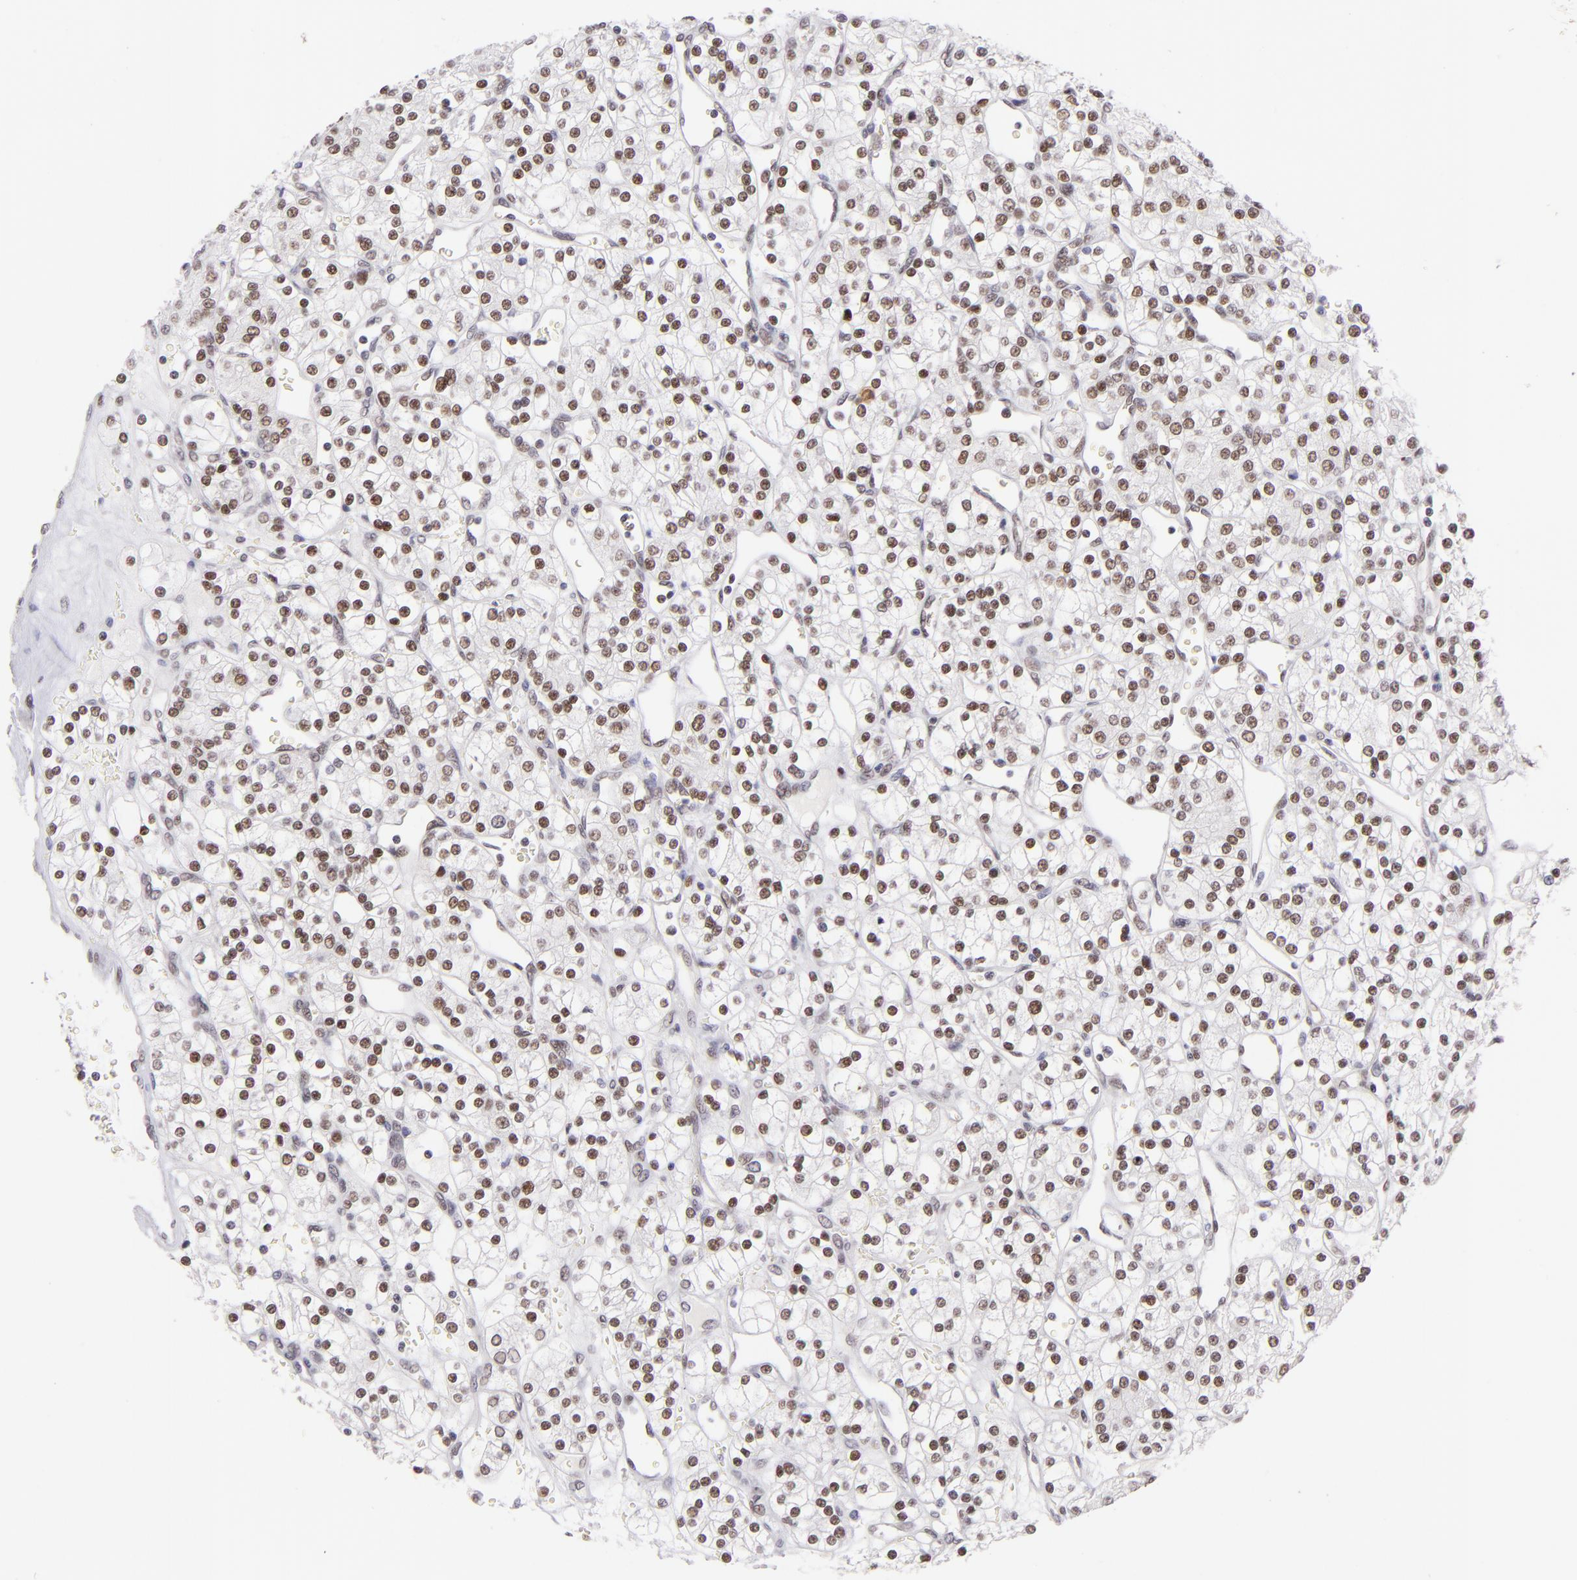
{"staining": {"intensity": "moderate", "quantity": ">75%", "location": "nuclear"}, "tissue": "renal cancer", "cell_type": "Tumor cells", "image_type": "cancer", "snomed": [{"axis": "morphology", "description": "Adenocarcinoma, NOS"}, {"axis": "topography", "description": "Kidney"}], "caption": "Moderate nuclear staining for a protein is appreciated in approximately >75% of tumor cells of renal cancer using immunohistochemistry.", "gene": "POU2F1", "patient": {"sex": "female", "age": 62}}